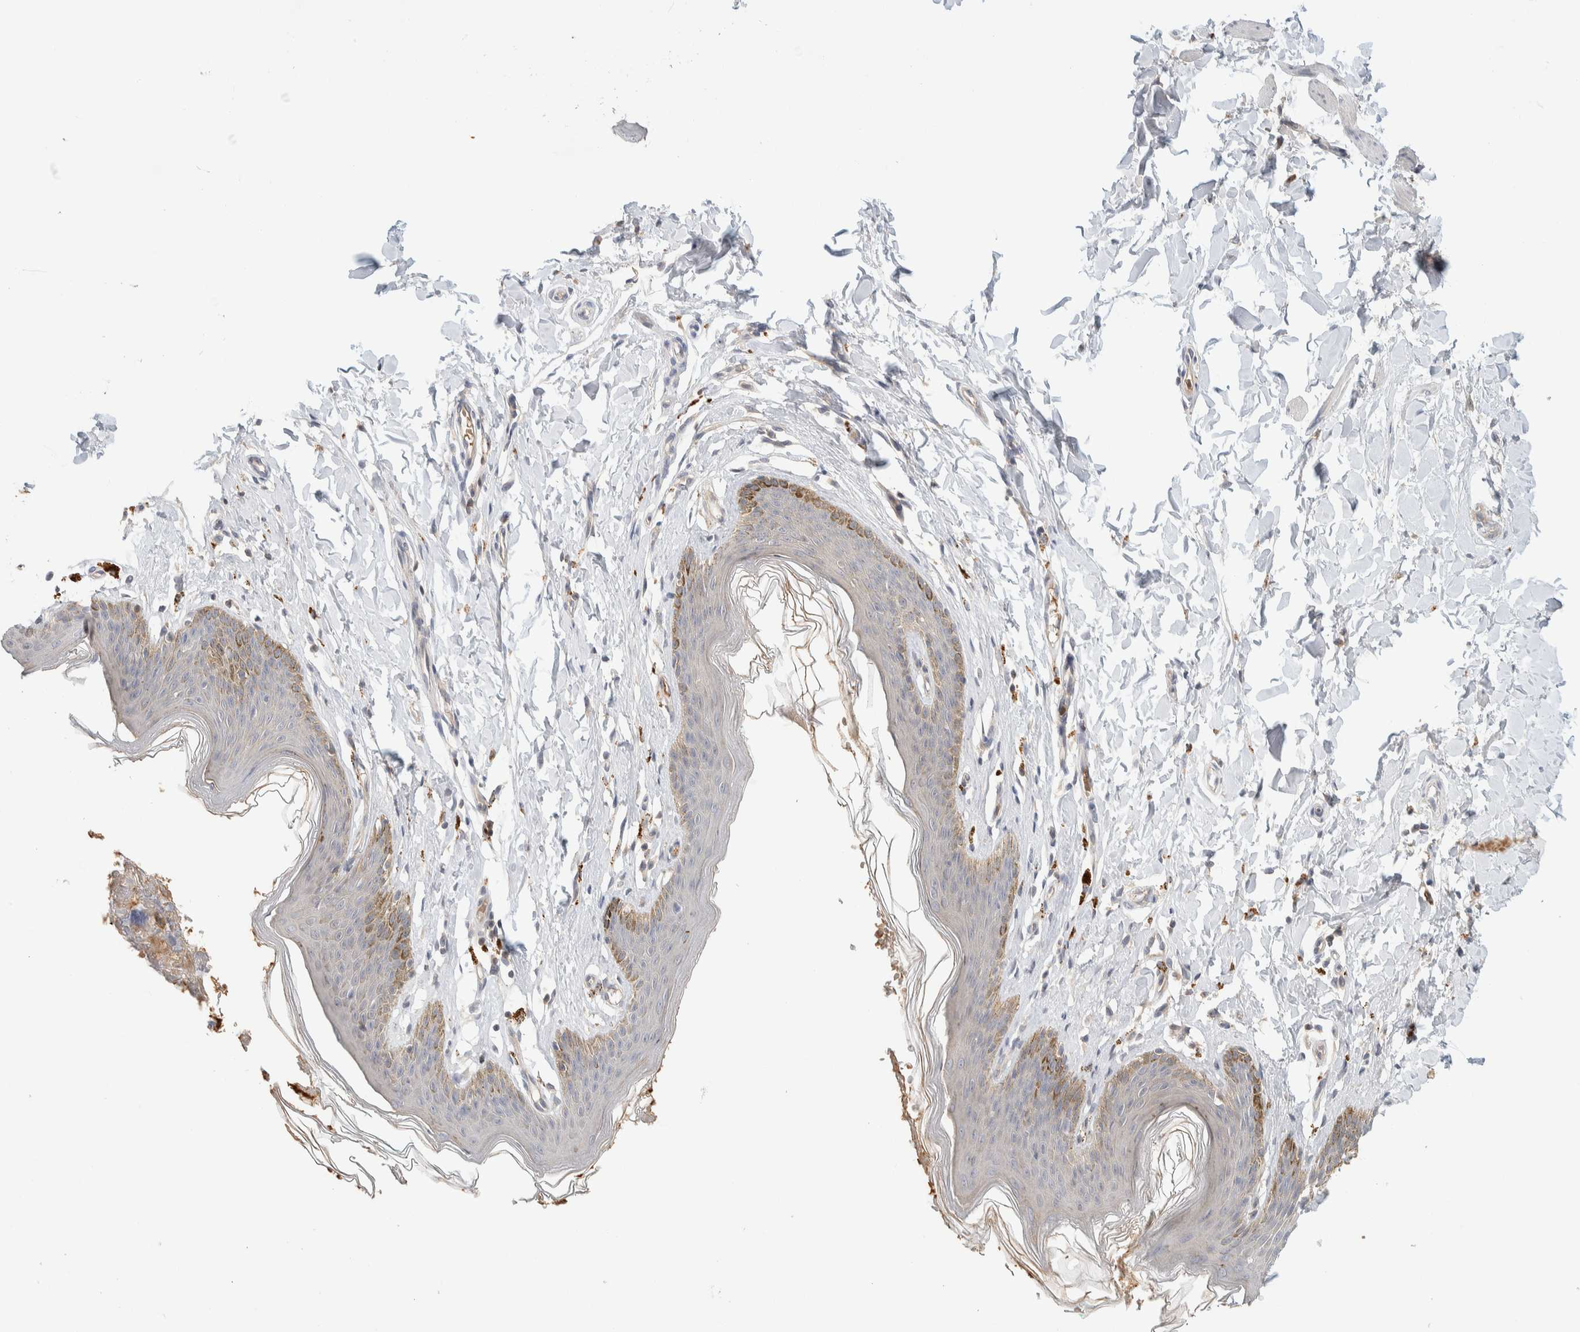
{"staining": {"intensity": "moderate", "quantity": "<25%", "location": "cytoplasmic/membranous"}, "tissue": "skin", "cell_type": "Epidermal cells", "image_type": "normal", "snomed": [{"axis": "morphology", "description": "Normal tissue, NOS"}, {"axis": "topography", "description": "Vulva"}], "caption": "About <25% of epidermal cells in benign human skin show moderate cytoplasmic/membranous protein expression as visualized by brown immunohistochemical staining.", "gene": "GCLM", "patient": {"sex": "female", "age": 66}}